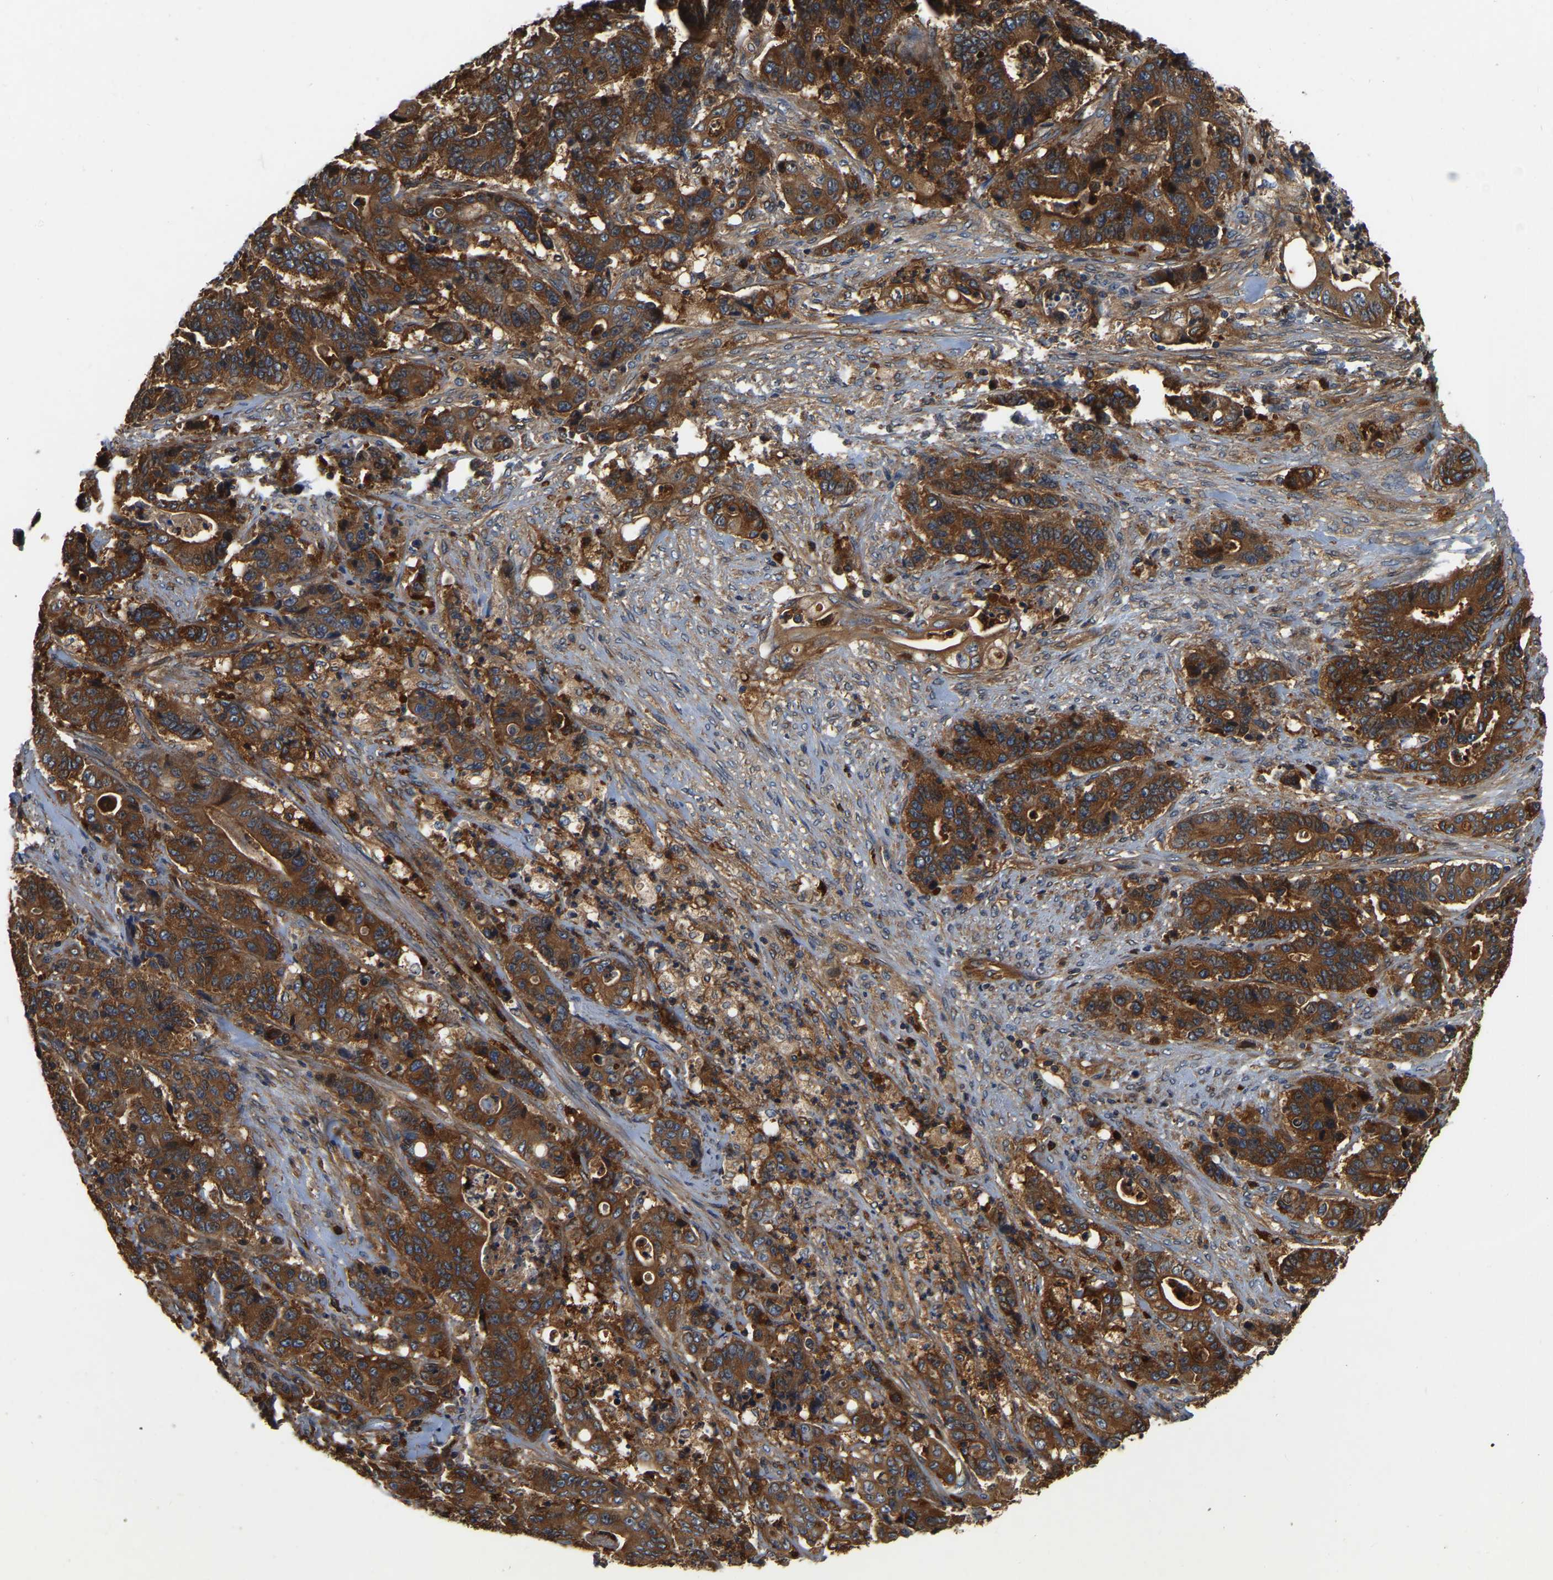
{"staining": {"intensity": "strong", "quantity": ">75%", "location": "cytoplasmic/membranous"}, "tissue": "stomach cancer", "cell_type": "Tumor cells", "image_type": "cancer", "snomed": [{"axis": "morphology", "description": "Adenocarcinoma, NOS"}, {"axis": "topography", "description": "Stomach"}], "caption": "Adenocarcinoma (stomach) stained for a protein (brown) displays strong cytoplasmic/membranous positive staining in approximately >75% of tumor cells.", "gene": "GARS1", "patient": {"sex": "female", "age": 73}}